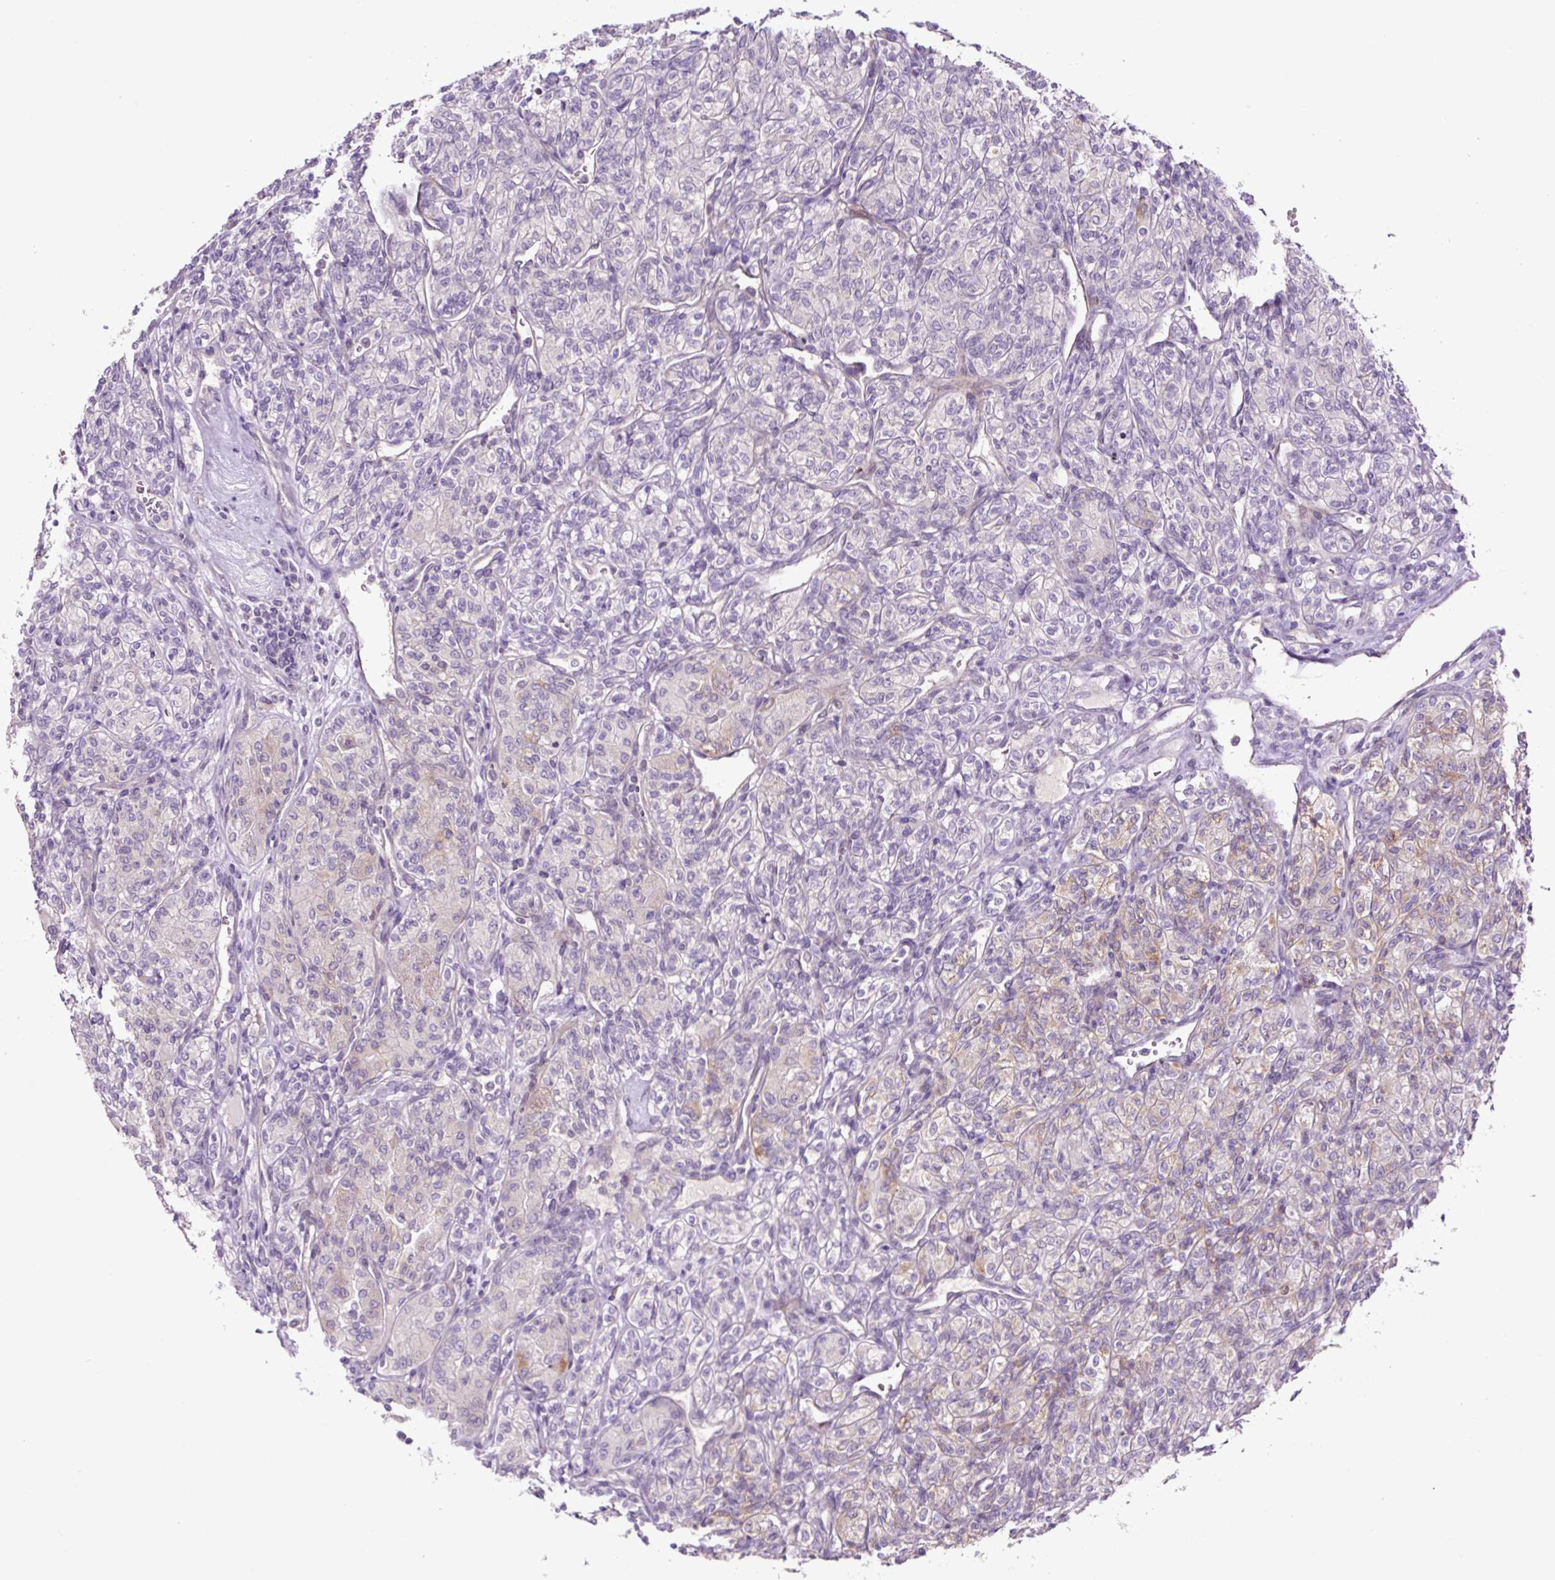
{"staining": {"intensity": "weak", "quantity": "<25%", "location": "cytoplasmic/membranous"}, "tissue": "renal cancer", "cell_type": "Tumor cells", "image_type": "cancer", "snomed": [{"axis": "morphology", "description": "Adenocarcinoma, NOS"}, {"axis": "topography", "description": "Kidney"}], "caption": "High power microscopy photomicrograph of an IHC image of renal adenocarcinoma, revealing no significant staining in tumor cells. (DAB (3,3'-diaminobenzidine) IHC, high magnification).", "gene": "OGDHL", "patient": {"sex": "male", "age": 77}}